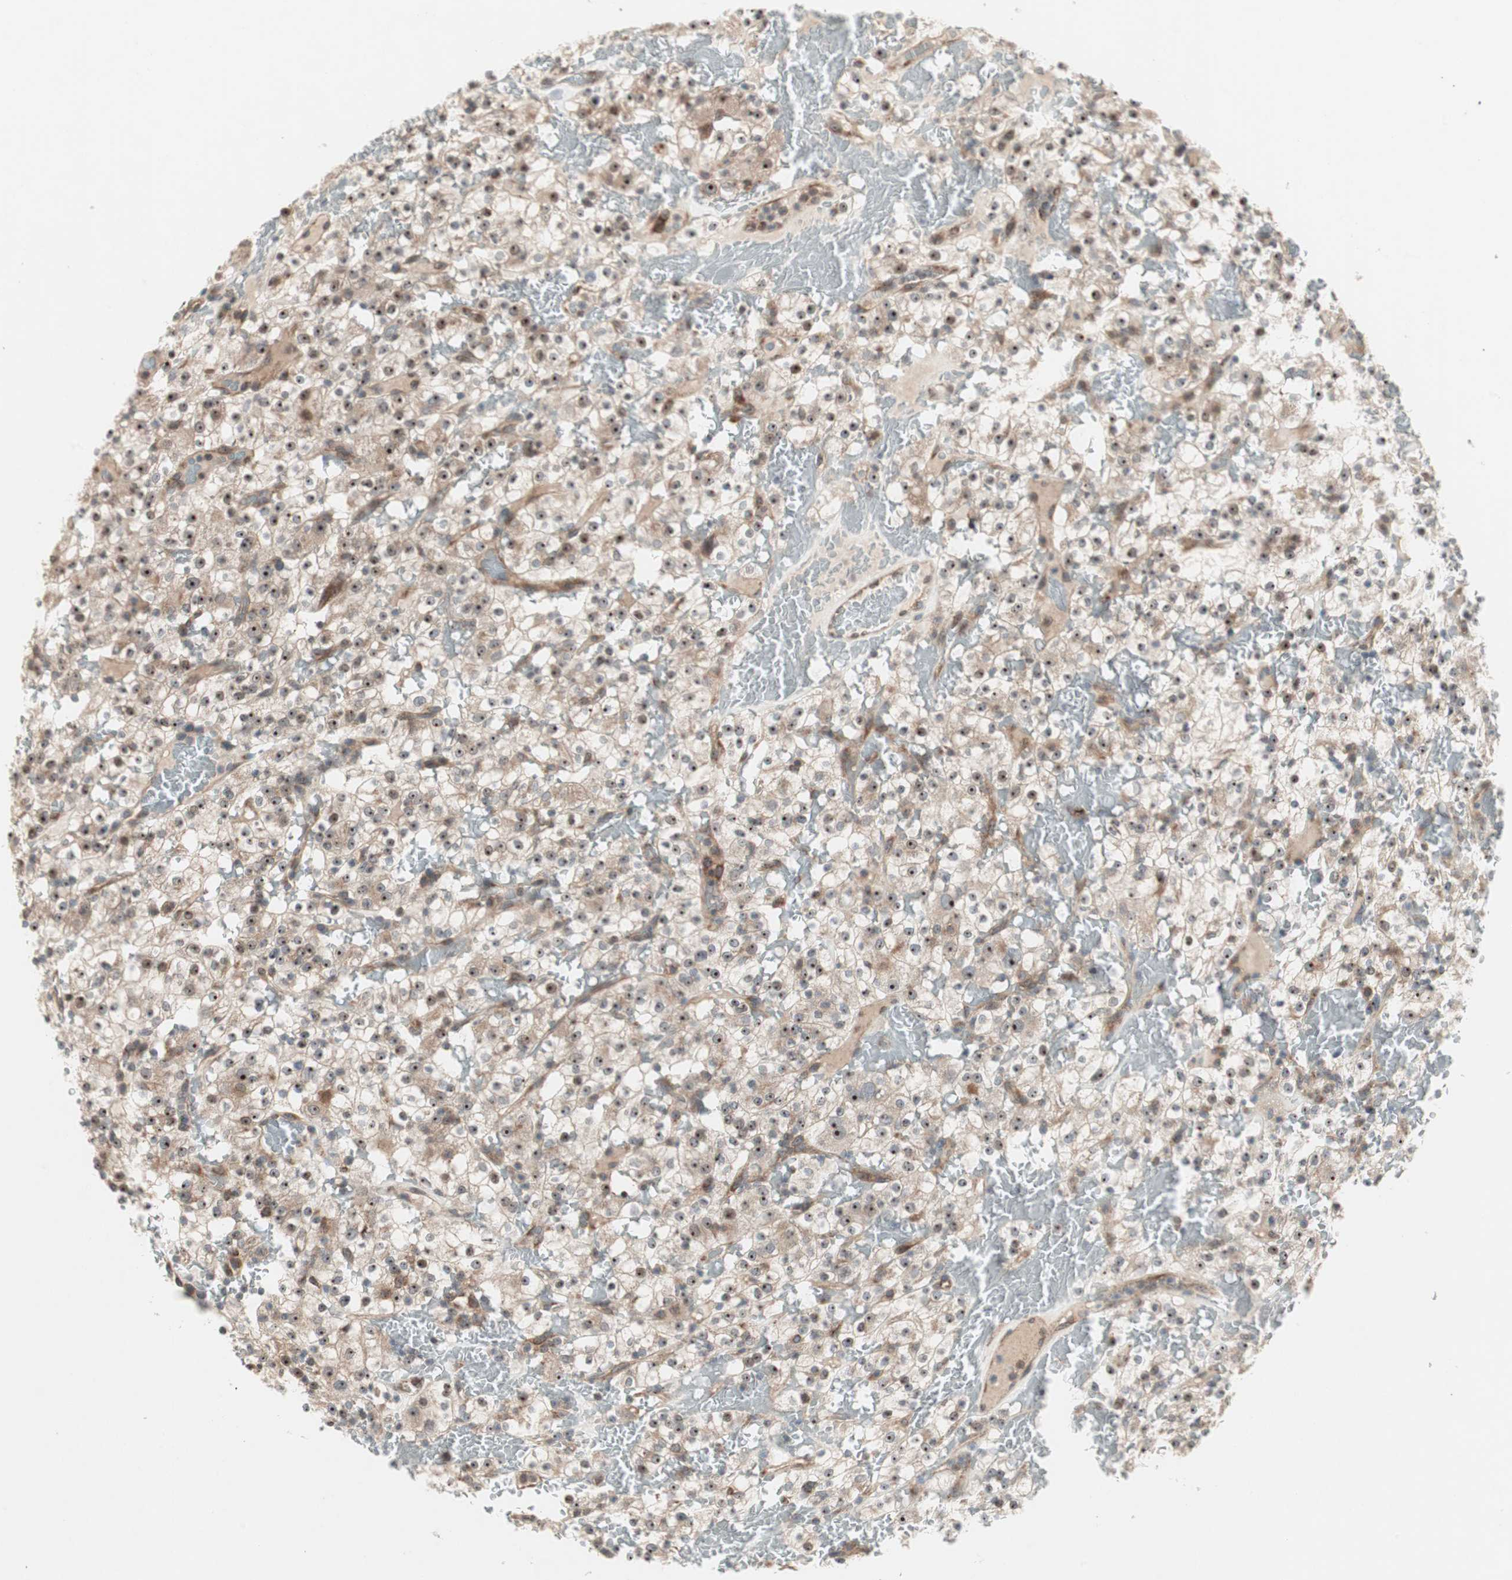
{"staining": {"intensity": "moderate", "quantity": ">75%", "location": "cytoplasmic/membranous,nuclear"}, "tissue": "renal cancer", "cell_type": "Tumor cells", "image_type": "cancer", "snomed": [{"axis": "morphology", "description": "Normal tissue, NOS"}, {"axis": "morphology", "description": "Adenocarcinoma, NOS"}, {"axis": "topography", "description": "Kidney"}], "caption": "Protein expression analysis of renal cancer displays moderate cytoplasmic/membranous and nuclear expression in about >75% of tumor cells. The staining was performed using DAB, with brown indicating positive protein expression. Nuclei are stained blue with hematoxylin.", "gene": "CCL14", "patient": {"sex": "female", "age": 72}}